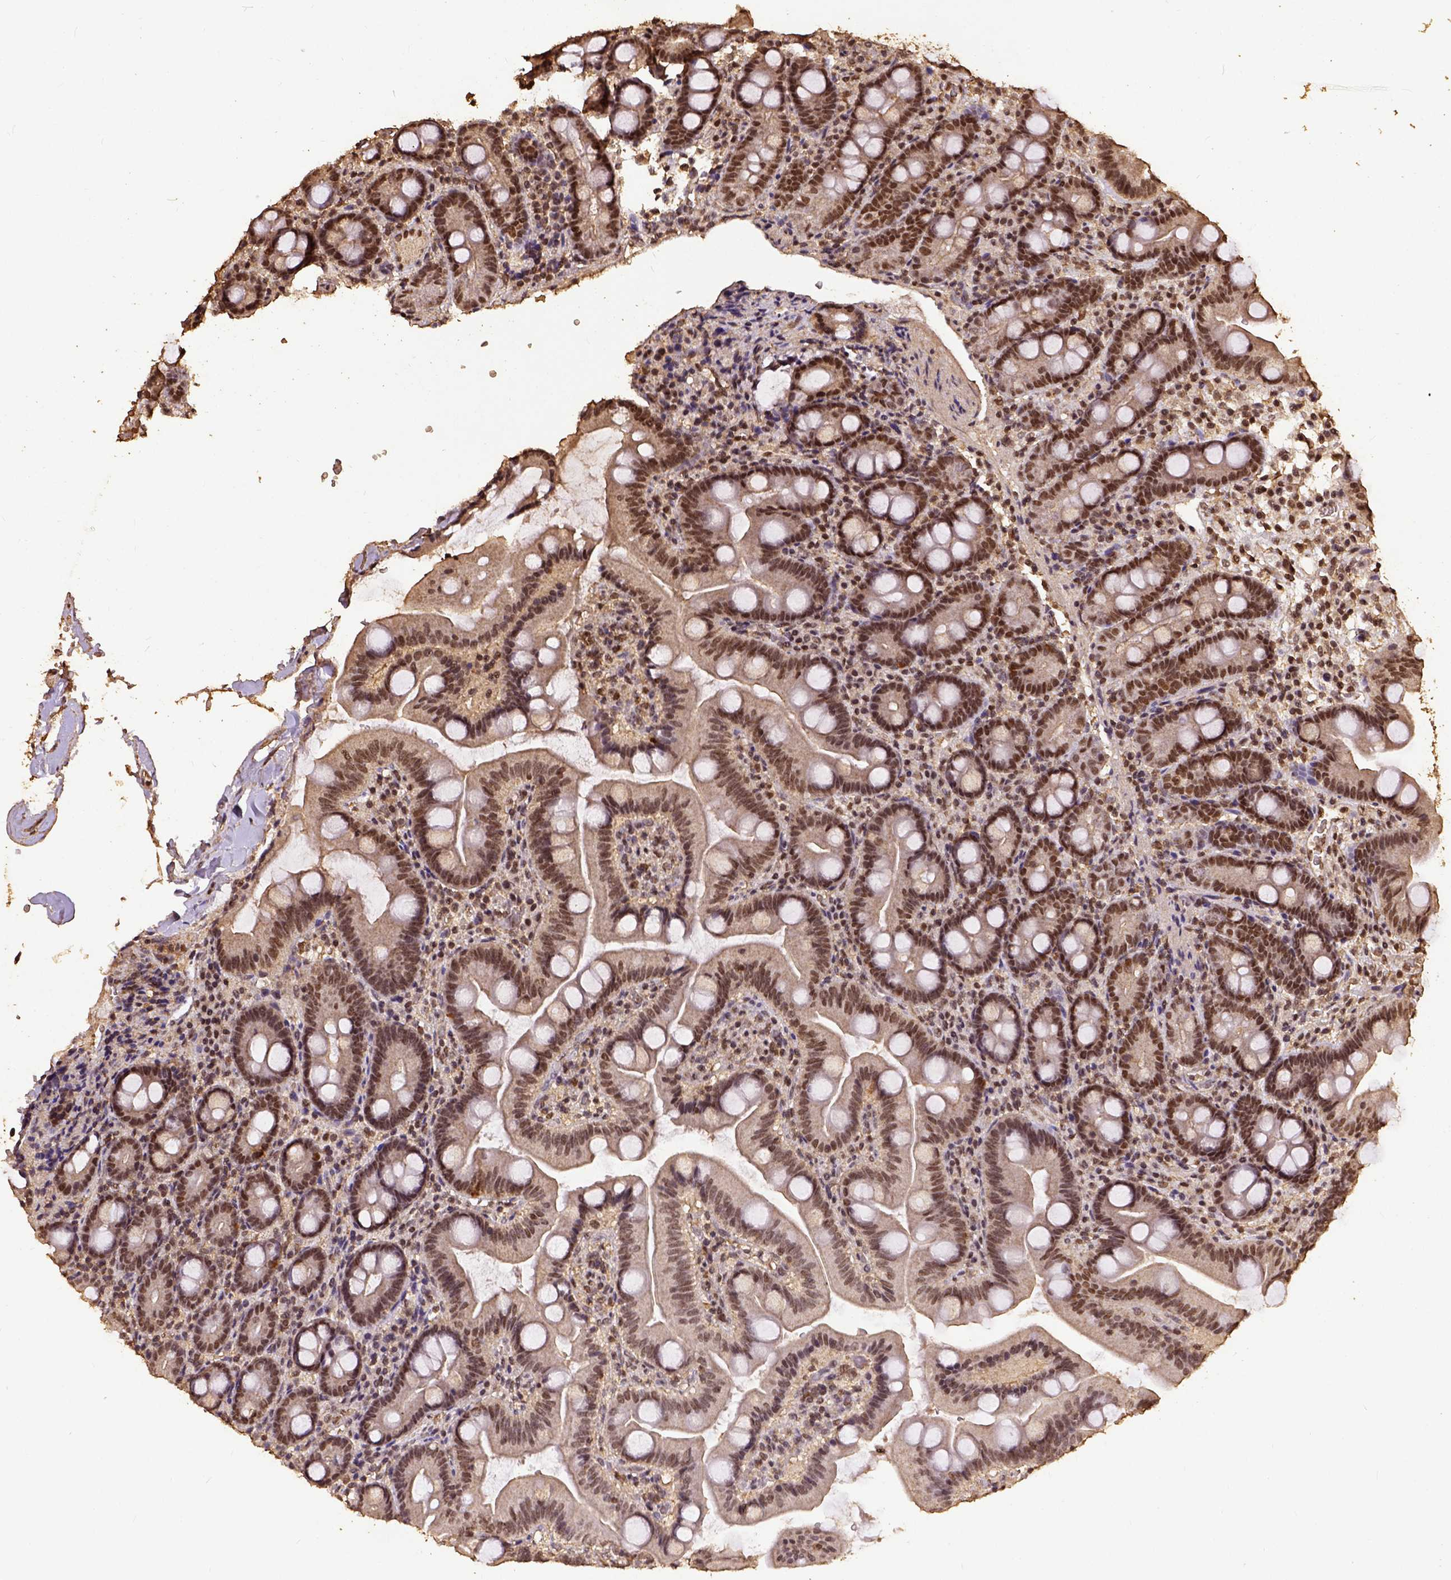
{"staining": {"intensity": "moderate", "quantity": ">75%", "location": "nuclear"}, "tissue": "duodenum", "cell_type": "Glandular cells", "image_type": "normal", "snomed": [{"axis": "morphology", "description": "Normal tissue, NOS"}, {"axis": "topography", "description": "Duodenum"}], "caption": "A brown stain labels moderate nuclear expression of a protein in glandular cells of unremarkable duodenum.", "gene": "NACC1", "patient": {"sex": "male", "age": 59}}